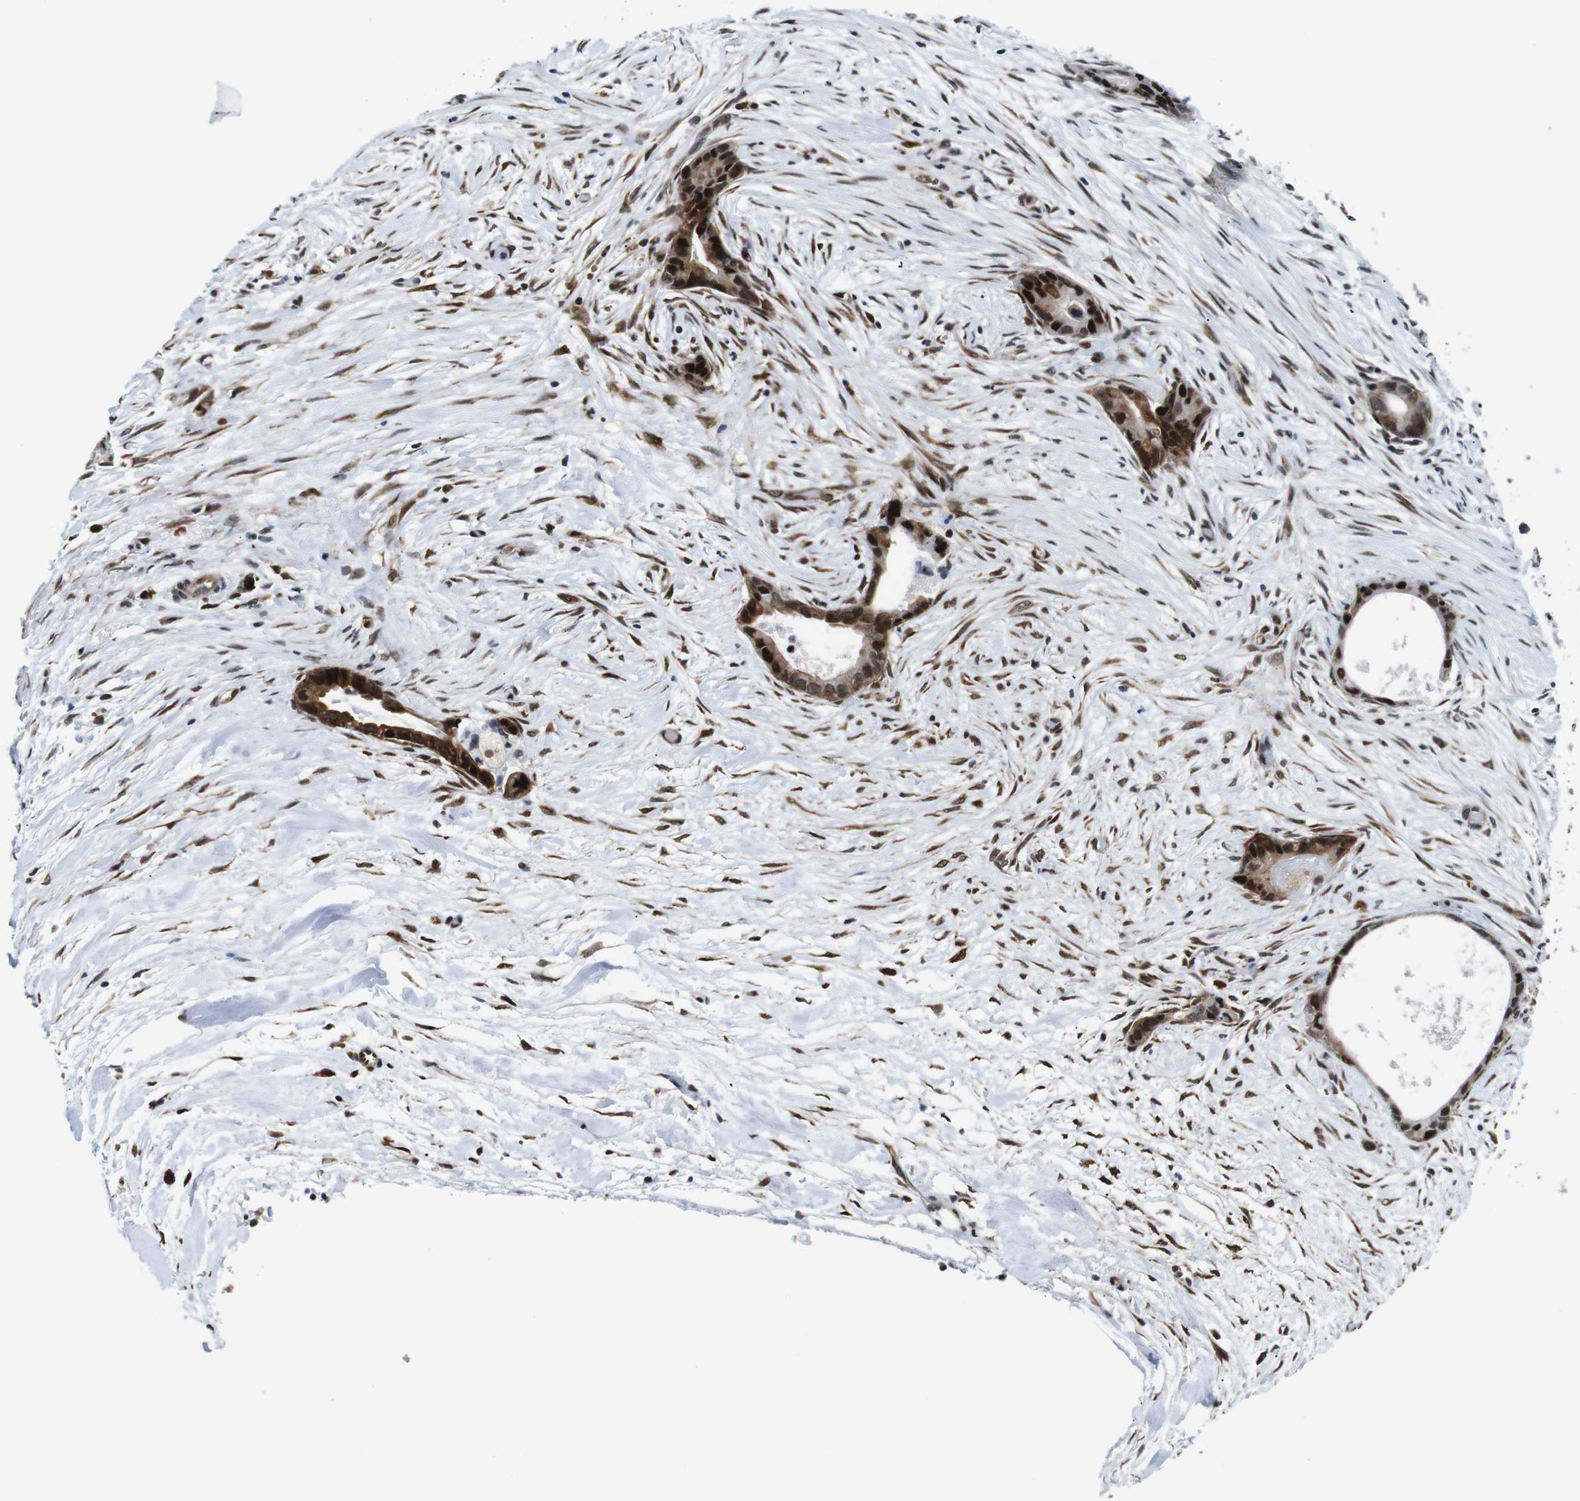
{"staining": {"intensity": "strong", "quantity": ">75%", "location": "cytoplasmic/membranous,nuclear"}, "tissue": "liver cancer", "cell_type": "Tumor cells", "image_type": "cancer", "snomed": [{"axis": "morphology", "description": "Cholangiocarcinoma"}, {"axis": "topography", "description": "Liver"}], "caption": "Strong cytoplasmic/membranous and nuclear protein positivity is seen in approximately >75% of tumor cells in cholangiocarcinoma (liver). (brown staining indicates protein expression, while blue staining denotes nuclei).", "gene": "EIF4G1", "patient": {"sex": "female", "age": 55}}